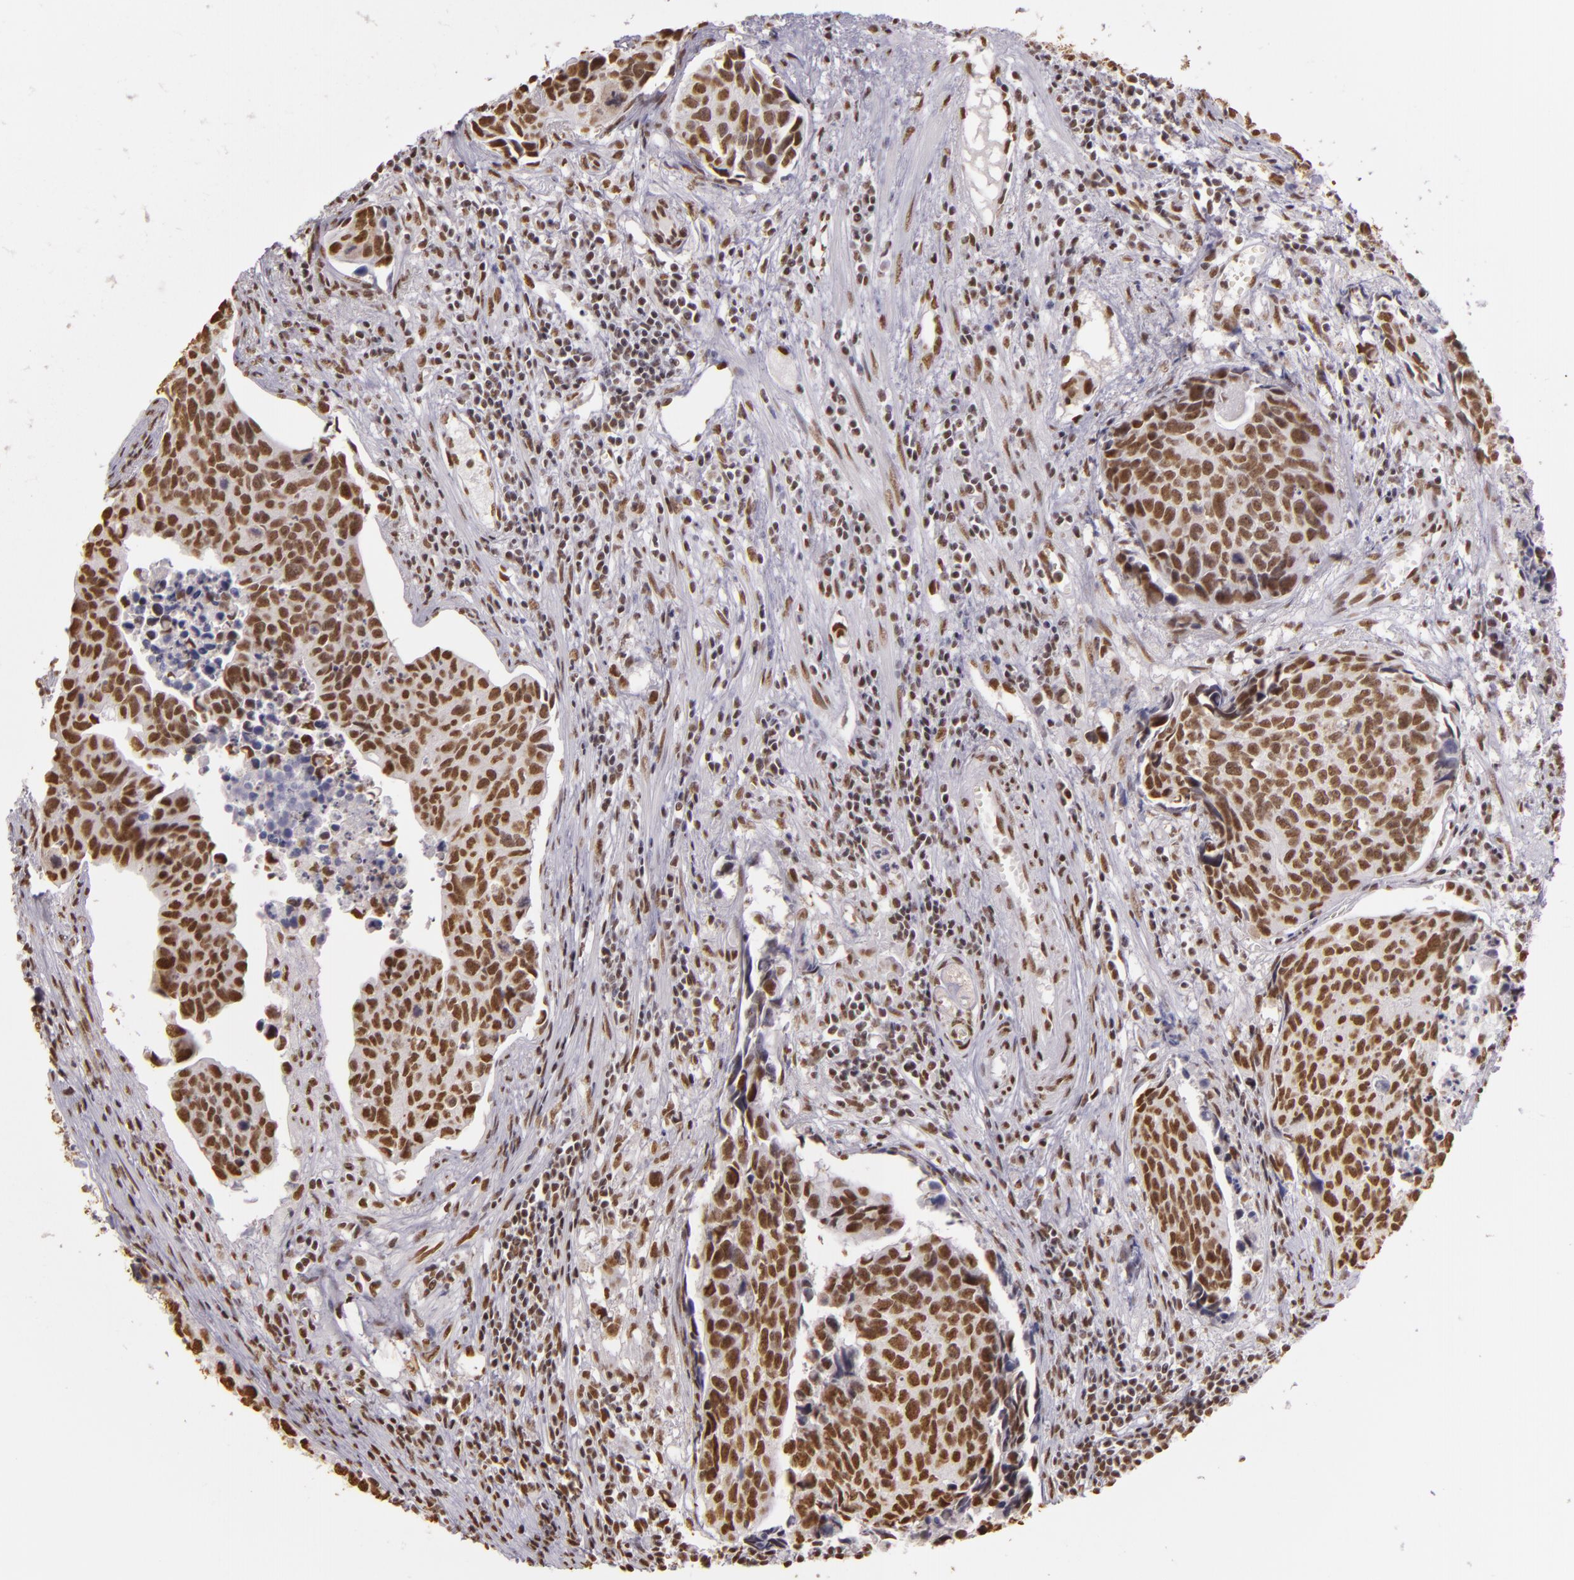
{"staining": {"intensity": "moderate", "quantity": ">75%", "location": "nuclear"}, "tissue": "urothelial cancer", "cell_type": "Tumor cells", "image_type": "cancer", "snomed": [{"axis": "morphology", "description": "Urothelial carcinoma, High grade"}, {"axis": "topography", "description": "Urinary bladder"}], "caption": "Urothelial cancer stained with a brown dye demonstrates moderate nuclear positive expression in approximately >75% of tumor cells.", "gene": "PAPOLA", "patient": {"sex": "male", "age": 81}}